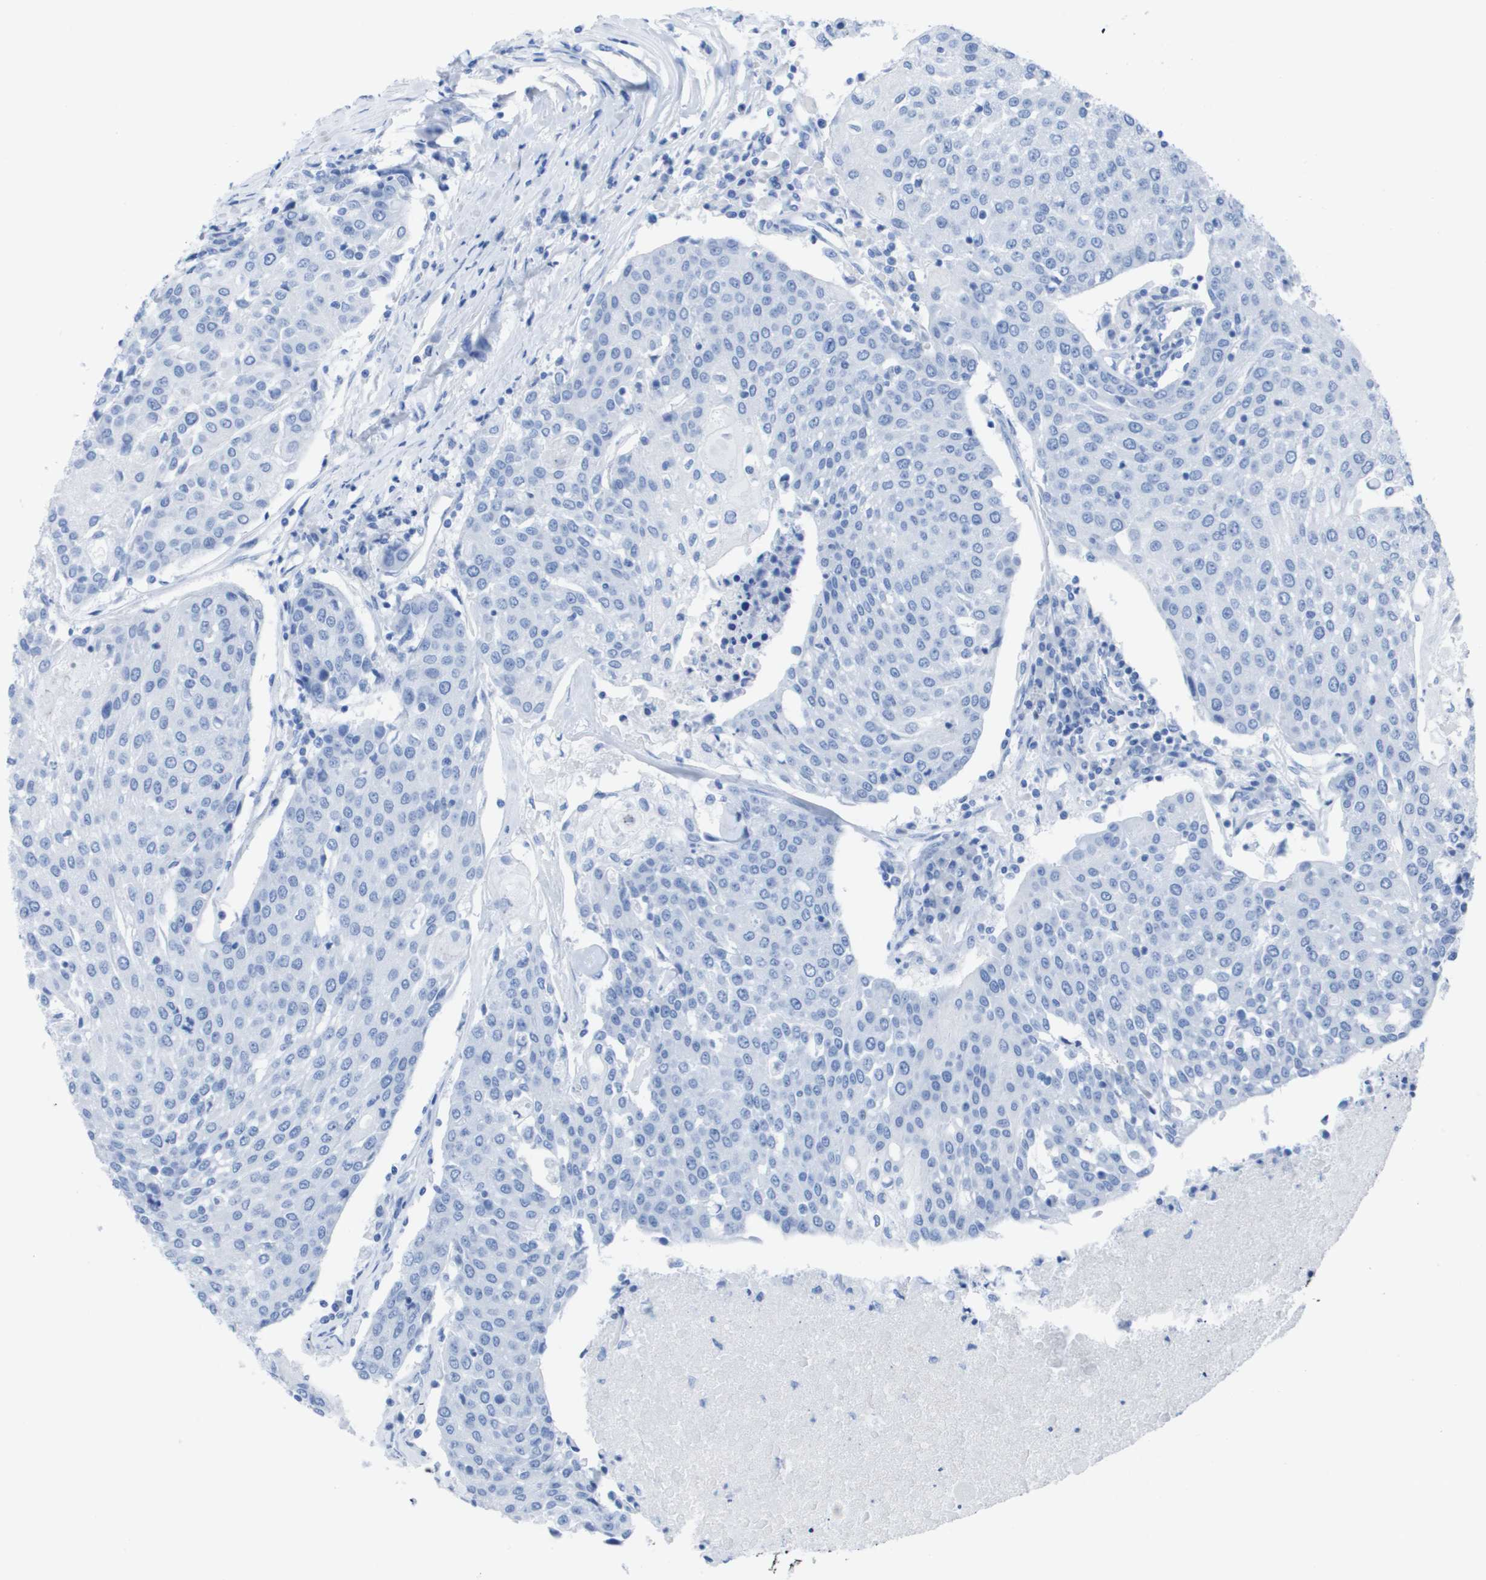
{"staining": {"intensity": "negative", "quantity": "none", "location": "none"}, "tissue": "urothelial cancer", "cell_type": "Tumor cells", "image_type": "cancer", "snomed": [{"axis": "morphology", "description": "Urothelial carcinoma, High grade"}, {"axis": "topography", "description": "Urinary bladder"}], "caption": "A high-resolution image shows IHC staining of urothelial carcinoma (high-grade), which demonstrates no significant expression in tumor cells. The staining is performed using DAB brown chromogen with nuclei counter-stained in using hematoxylin.", "gene": "KCNA3", "patient": {"sex": "female", "age": 85}}